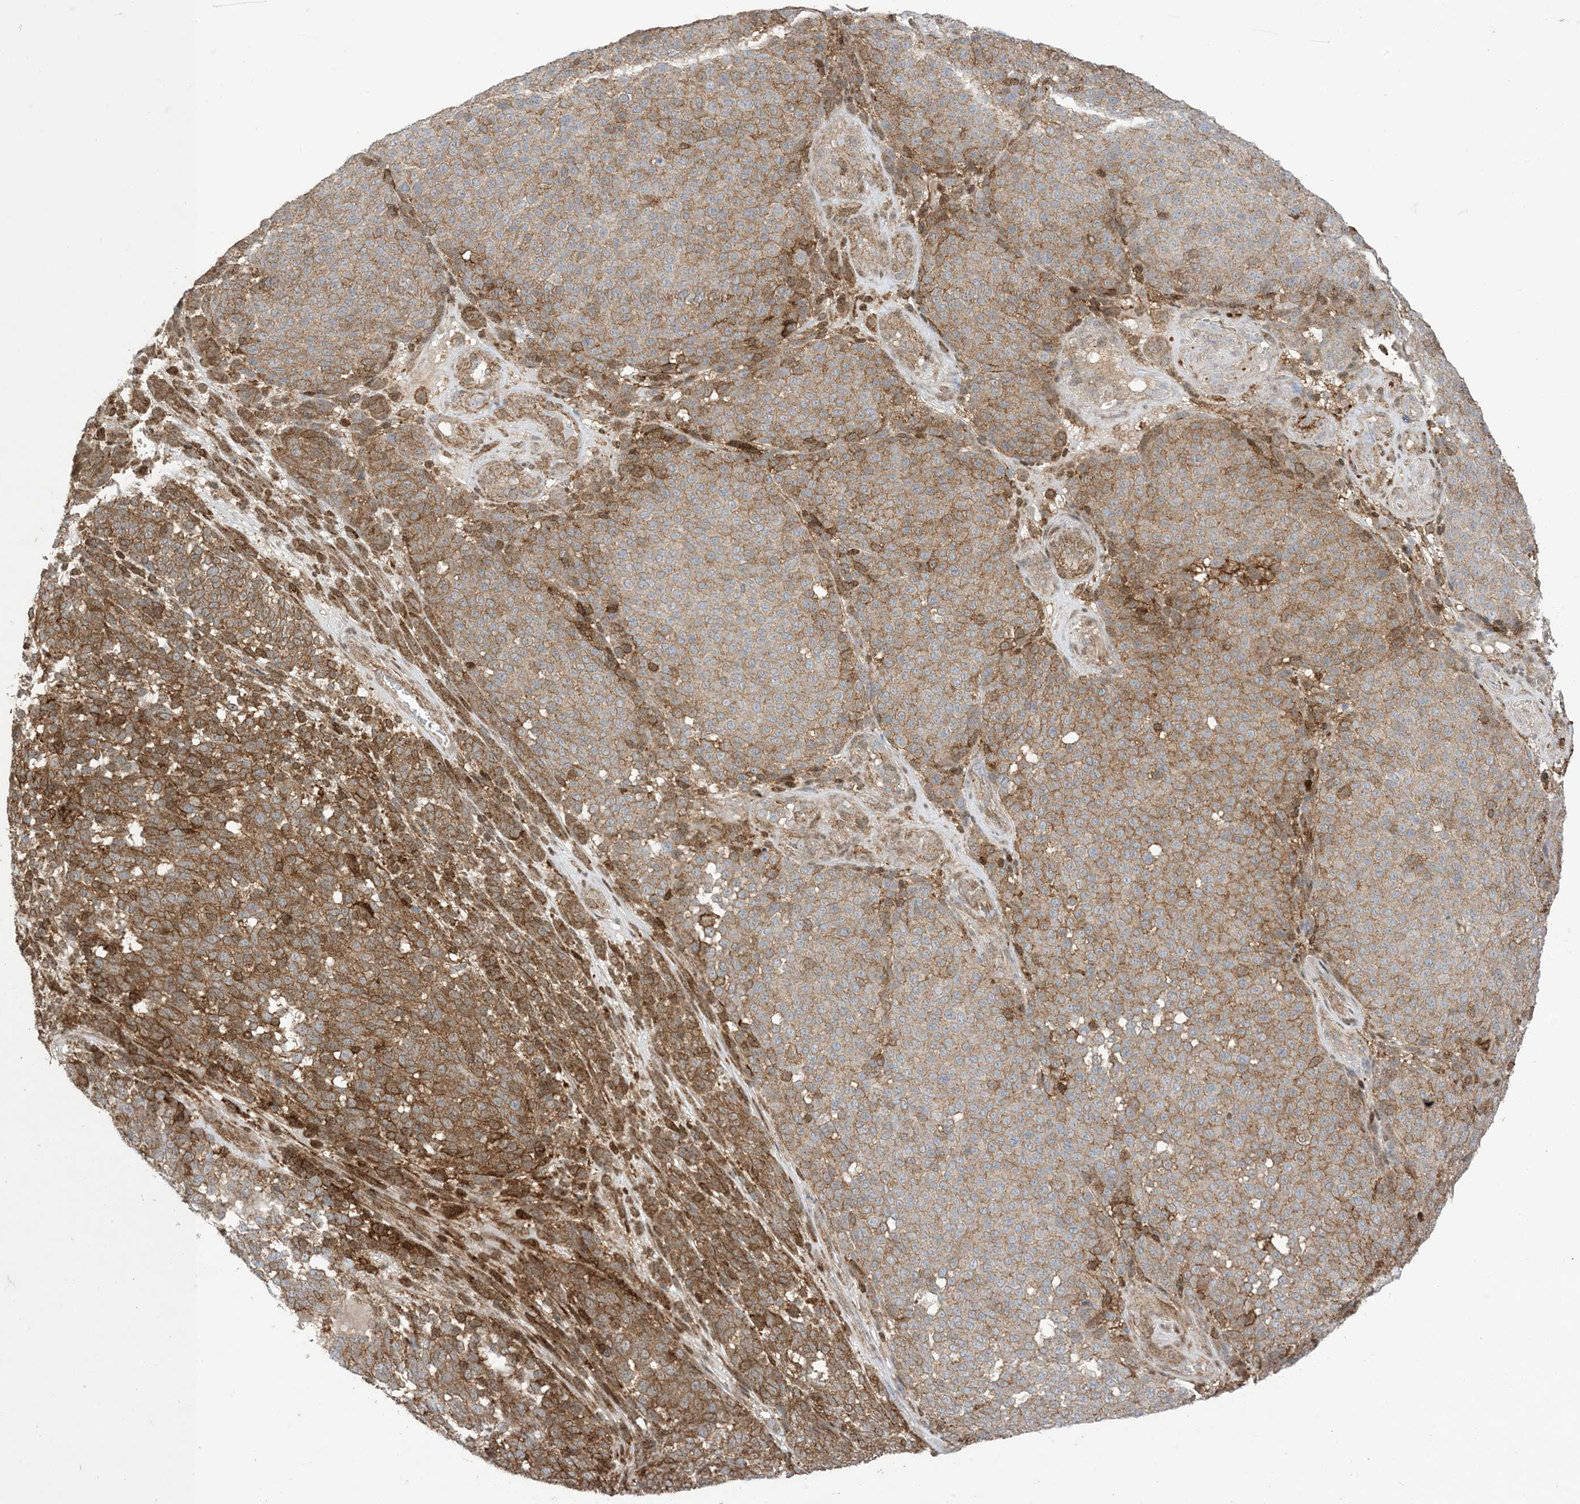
{"staining": {"intensity": "moderate", "quantity": "25%-75%", "location": "cytoplasmic/membranous"}, "tissue": "melanoma", "cell_type": "Tumor cells", "image_type": "cancer", "snomed": [{"axis": "morphology", "description": "Malignant melanoma, NOS"}, {"axis": "topography", "description": "Skin"}], "caption": "IHC image of malignant melanoma stained for a protein (brown), which exhibits medium levels of moderate cytoplasmic/membranous staining in about 25%-75% of tumor cells.", "gene": "GSN", "patient": {"sex": "male", "age": 49}}